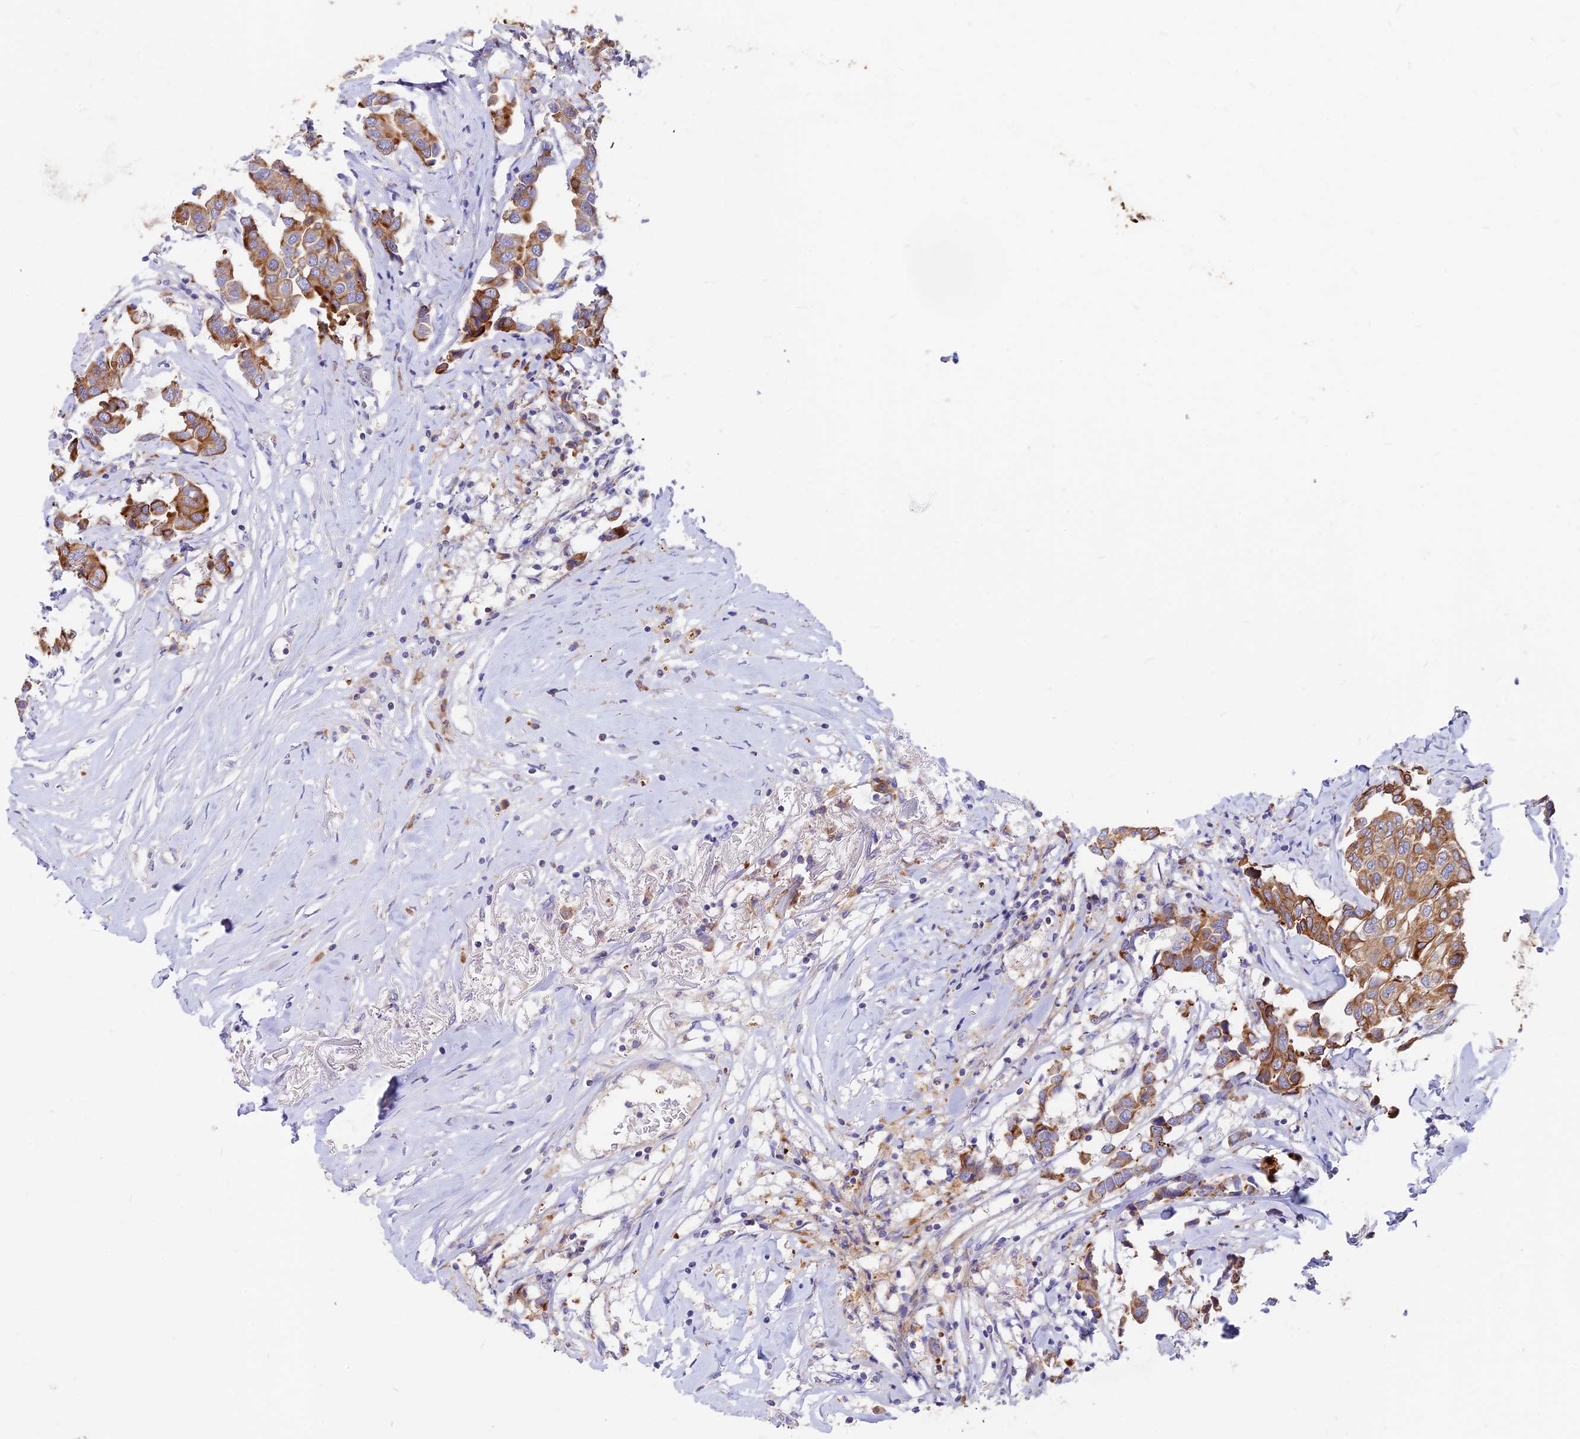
{"staining": {"intensity": "moderate", "quantity": ">75%", "location": "cytoplasmic/membranous"}, "tissue": "breast cancer", "cell_type": "Tumor cells", "image_type": "cancer", "snomed": [{"axis": "morphology", "description": "Duct carcinoma"}, {"axis": "topography", "description": "Breast"}], "caption": "Human breast intraductal carcinoma stained for a protein (brown) displays moderate cytoplasmic/membranous positive positivity in about >75% of tumor cells.", "gene": "DENND2D", "patient": {"sex": "female", "age": 80}}